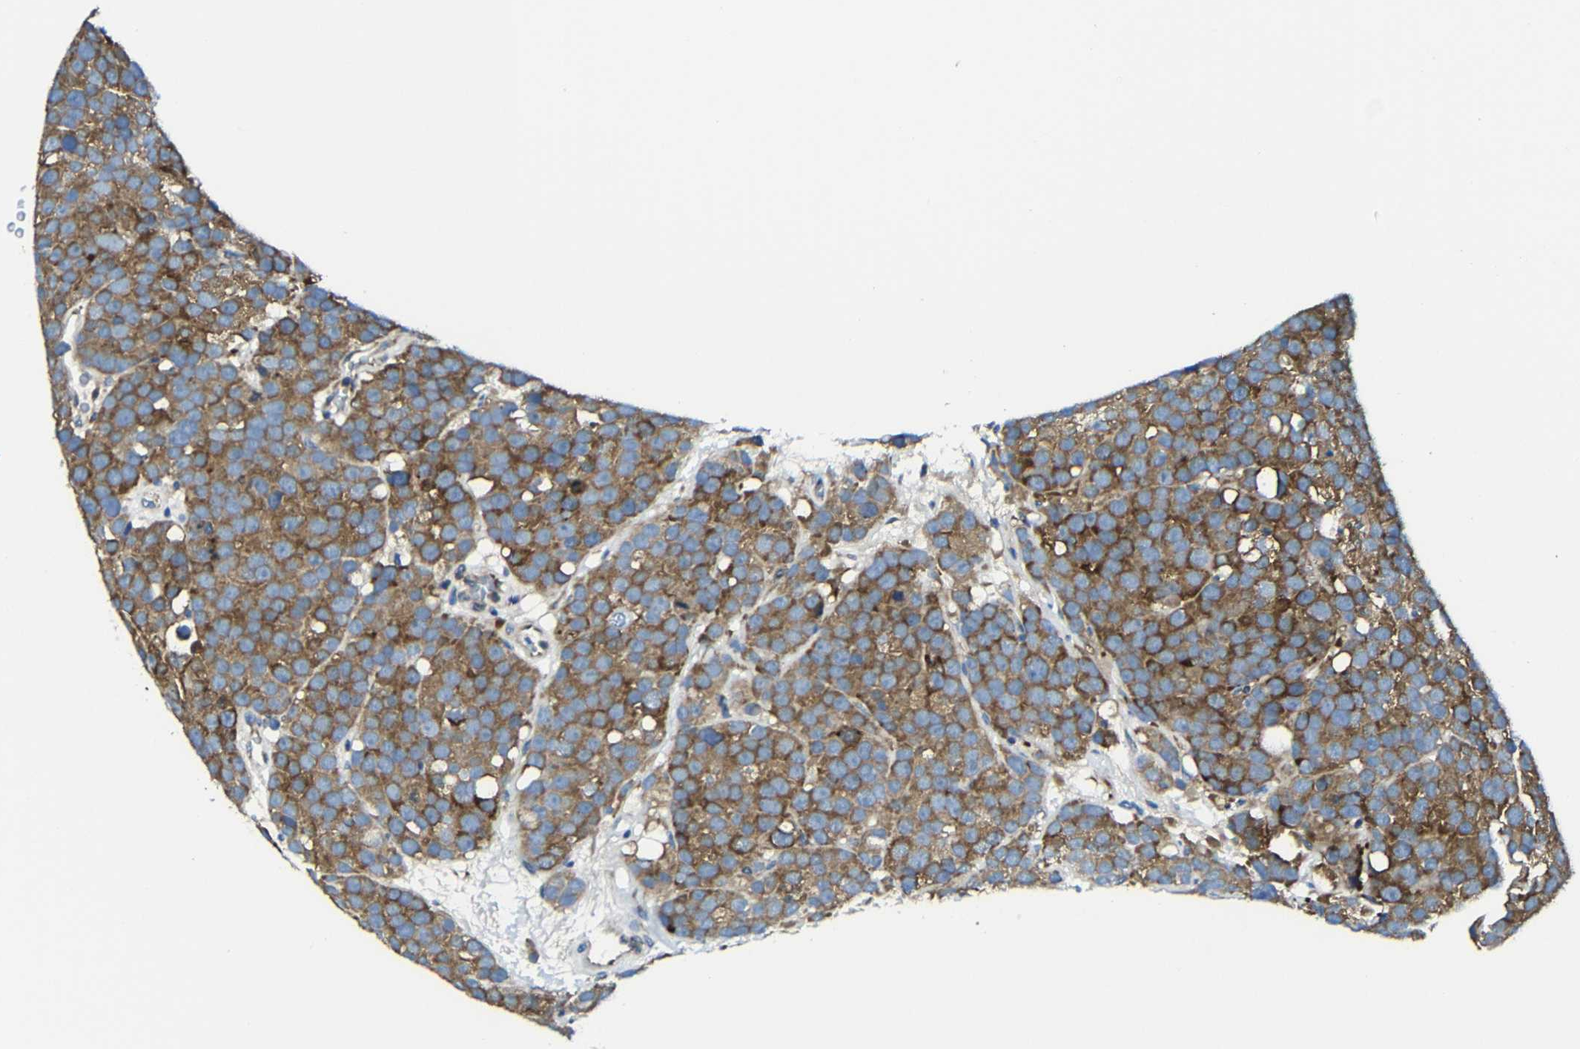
{"staining": {"intensity": "moderate", "quantity": ">75%", "location": "cytoplasmic/membranous"}, "tissue": "testis cancer", "cell_type": "Tumor cells", "image_type": "cancer", "snomed": [{"axis": "morphology", "description": "Seminoma, NOS"}, {"axis": "topography", "description": "Testis"}], "caption": "Immunohistochemistry micrograph of human seminoma (testis) stained for a protein (brown), which reveals medium levels of moderate cytoplasmic/membranous staining in approximately >75% of tumor cells.", "gene": "G3BP2", "patient": {"sex": "male", "age": 71}}